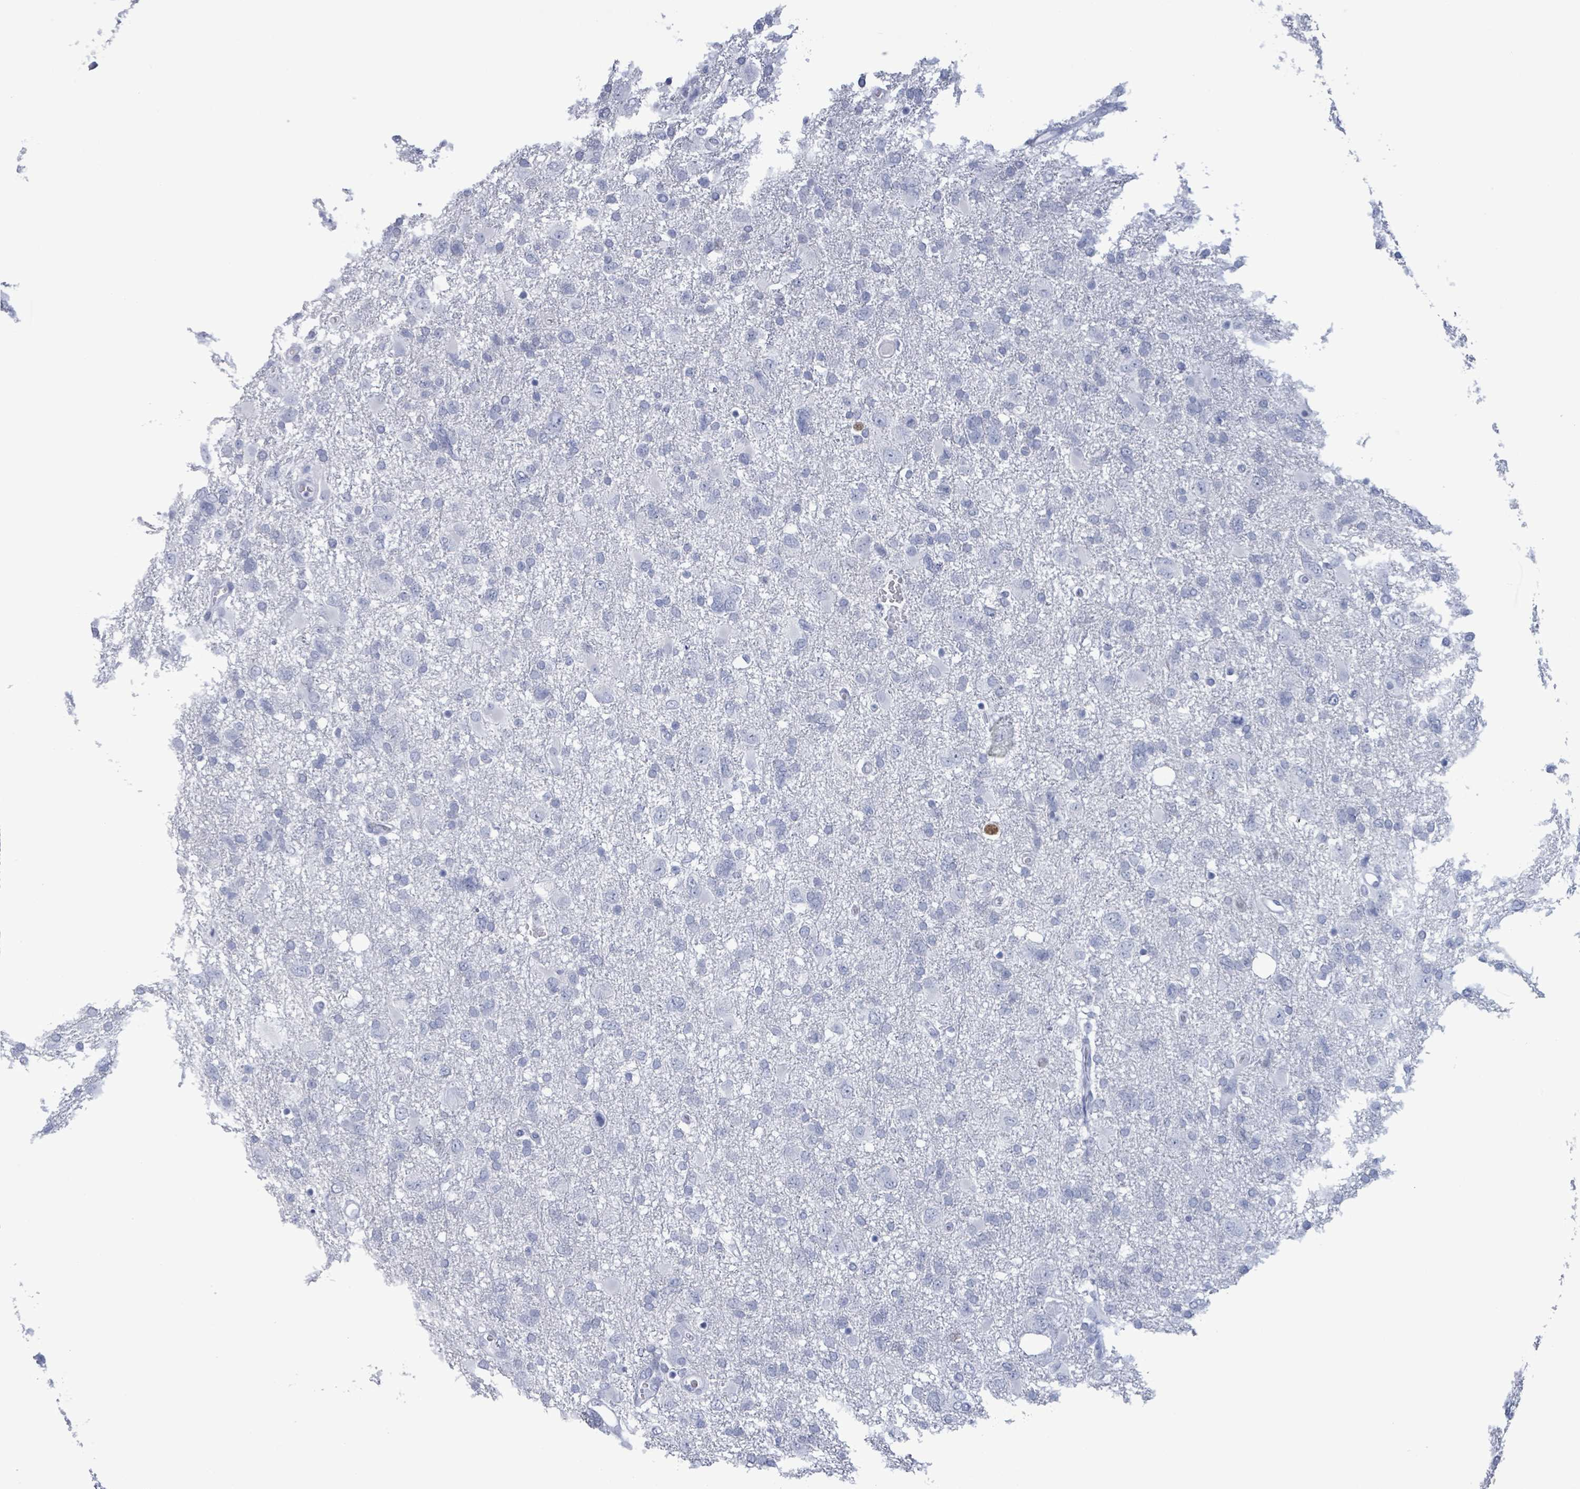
{"staining": {"intensity": "negative", "quantity": "none", "location": "none"}, "tissue": "glioma", "cell_type": "Tumor cells", "image_type": "cancer", "snomed": [{"axis": "morphology", "description": "Glioma, malignant, High grade"}, {"axis": "topography", "description": "Brain"}], "caption": "DAB immunohistochemical staining of malignant high-grade glioma demonstrates no significant staining in tumor cells. The staining is performed using DAB brown chromogen with nuclei counter-stained in using hematoxylin.", "gene": "NKX2-1", "patient": {"sex": "male", "age": 61}}